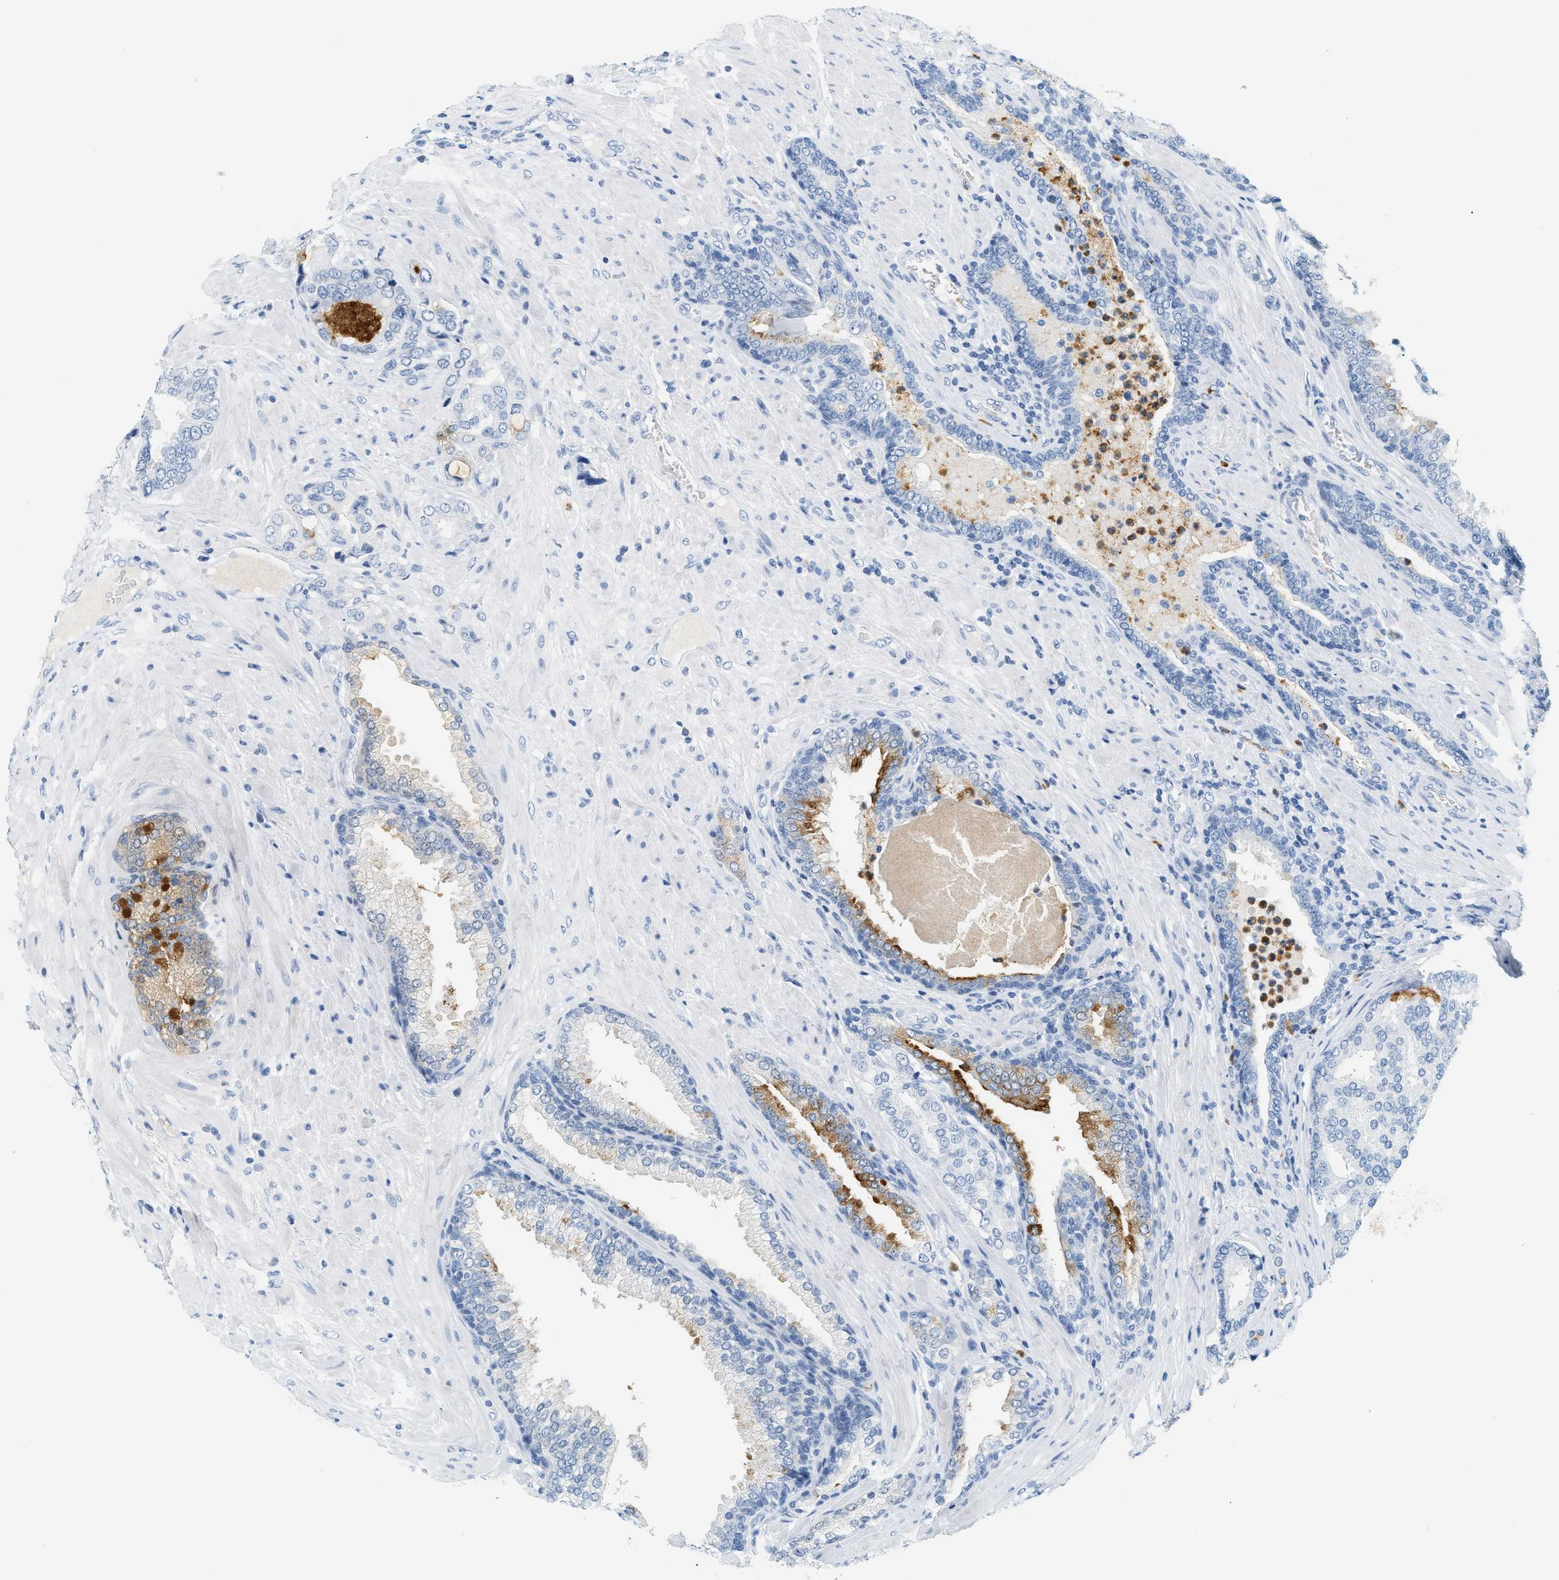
{"staining": {"intensity": "moderate", "quantity": "<25%", "location": "cytoplasmic/membranous"}, "tissue": "prostate cancer", "cell_type": "Tumor cells", "image_type": "cancer", "snomed": [{"axis": "morphology", "description": "Adenocarcinoma, High grade"}, {"axis": "topography", "description": "Prostate"}], "caption": "Approximately <25% of tumor cells in prostate cancer (high-grade adenocarcinoma) display moderate cytoplasmic/membranous protein positivity as visualized by brown immunohistochemical staining.", "gene": "LCN2", "patient": {"sex": "male", "age": 50}}